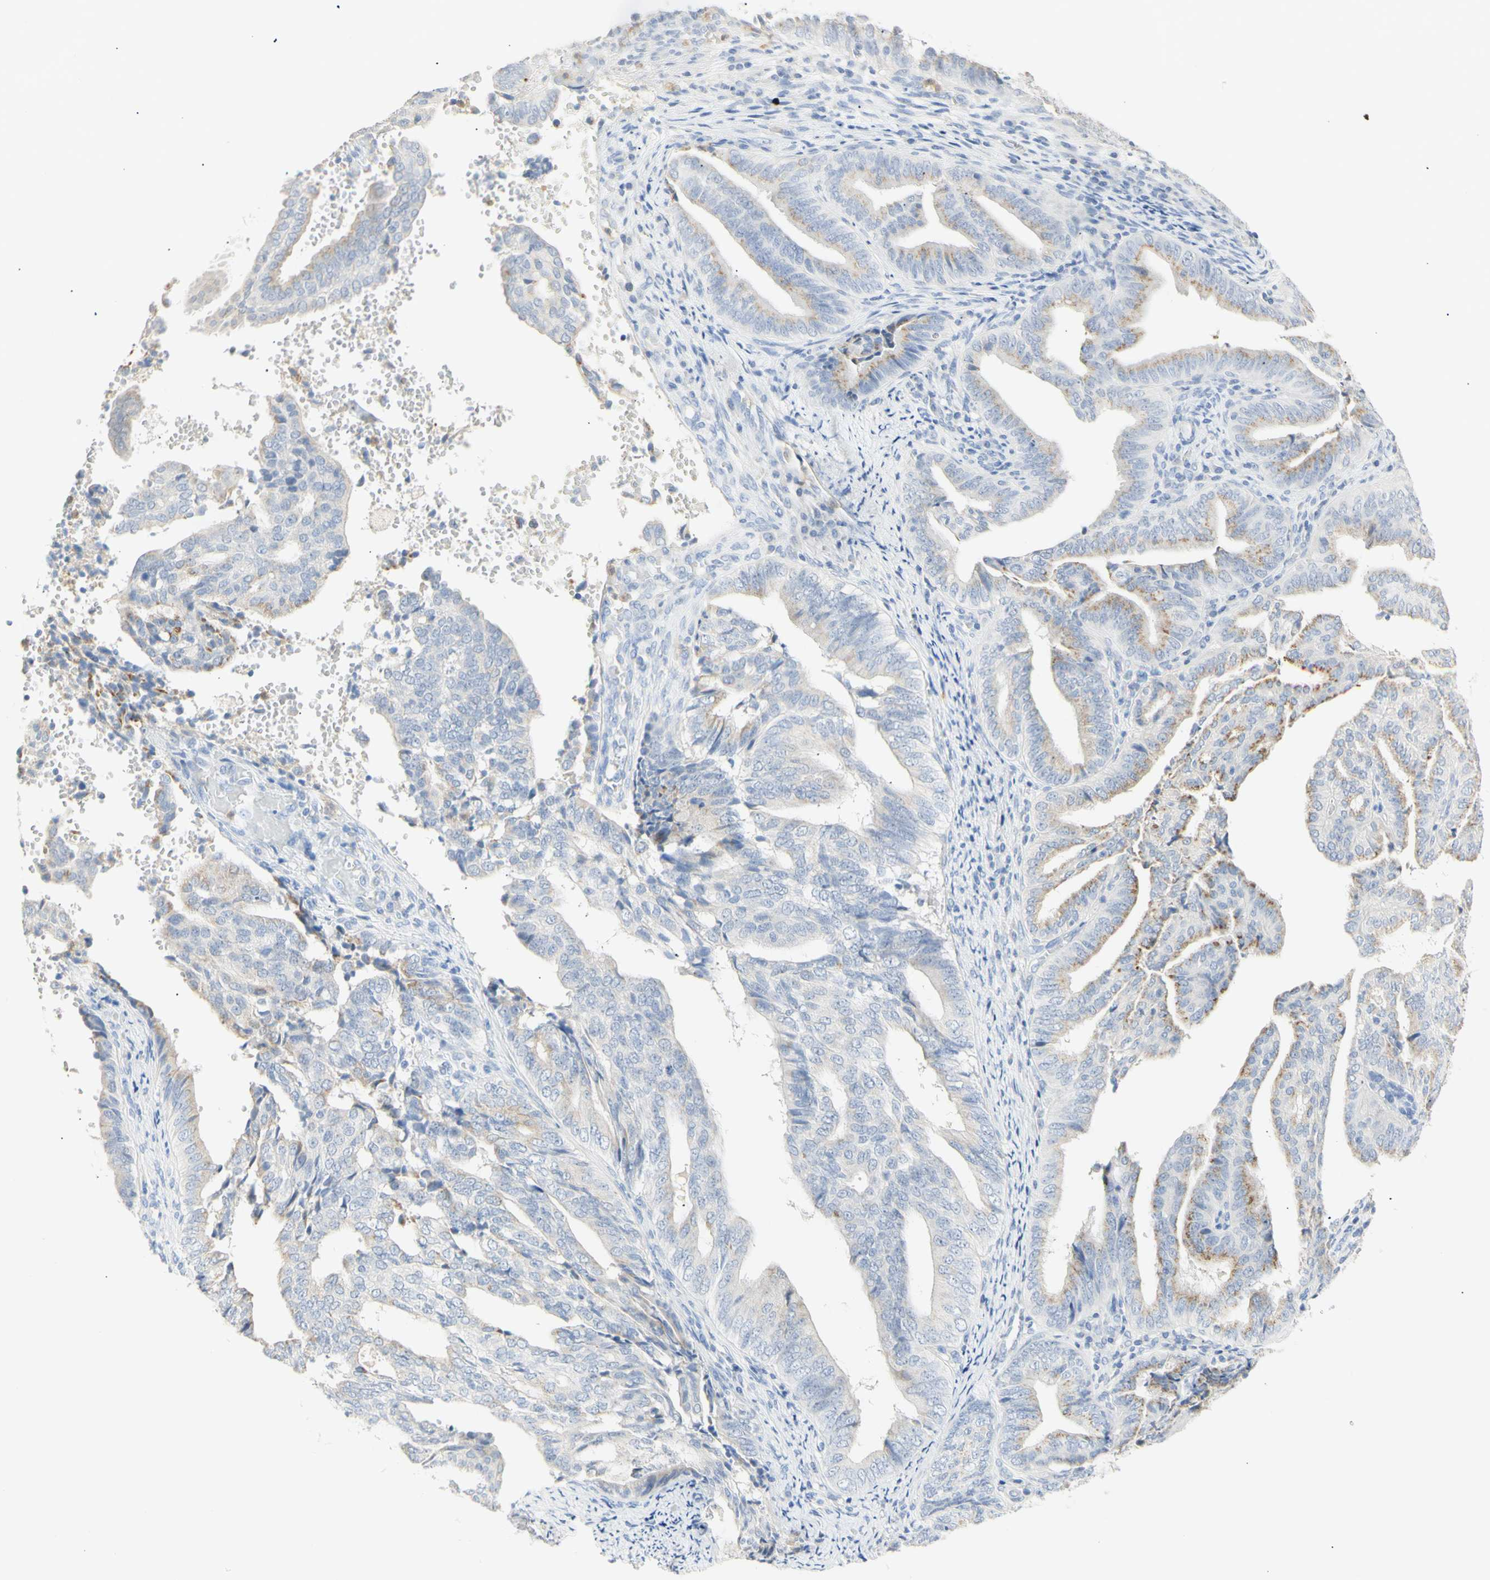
{"staining": {"intensity": "moderate", "quantity": "<25%", "location": "cytoplasmic/membranous"}, "tissue": "endometrial cancer", "cell_type": "Tumor cells", "image_type": "cancer", "snomed": [{"axis": "morphology", "description": "Adenocarcinoma, NOS"}, {"axis": "topography", "description": "Endometrium"}], "caption": "This micrograph reveals immunohistochemistry staining of endometrial adenocarcinoma, with low moderate cytoplasmic/membranous positivity in approximately <25% of tumor cells.", "gene": "B4GALNT3", "patient": {"sex": "female", "age": 58}}